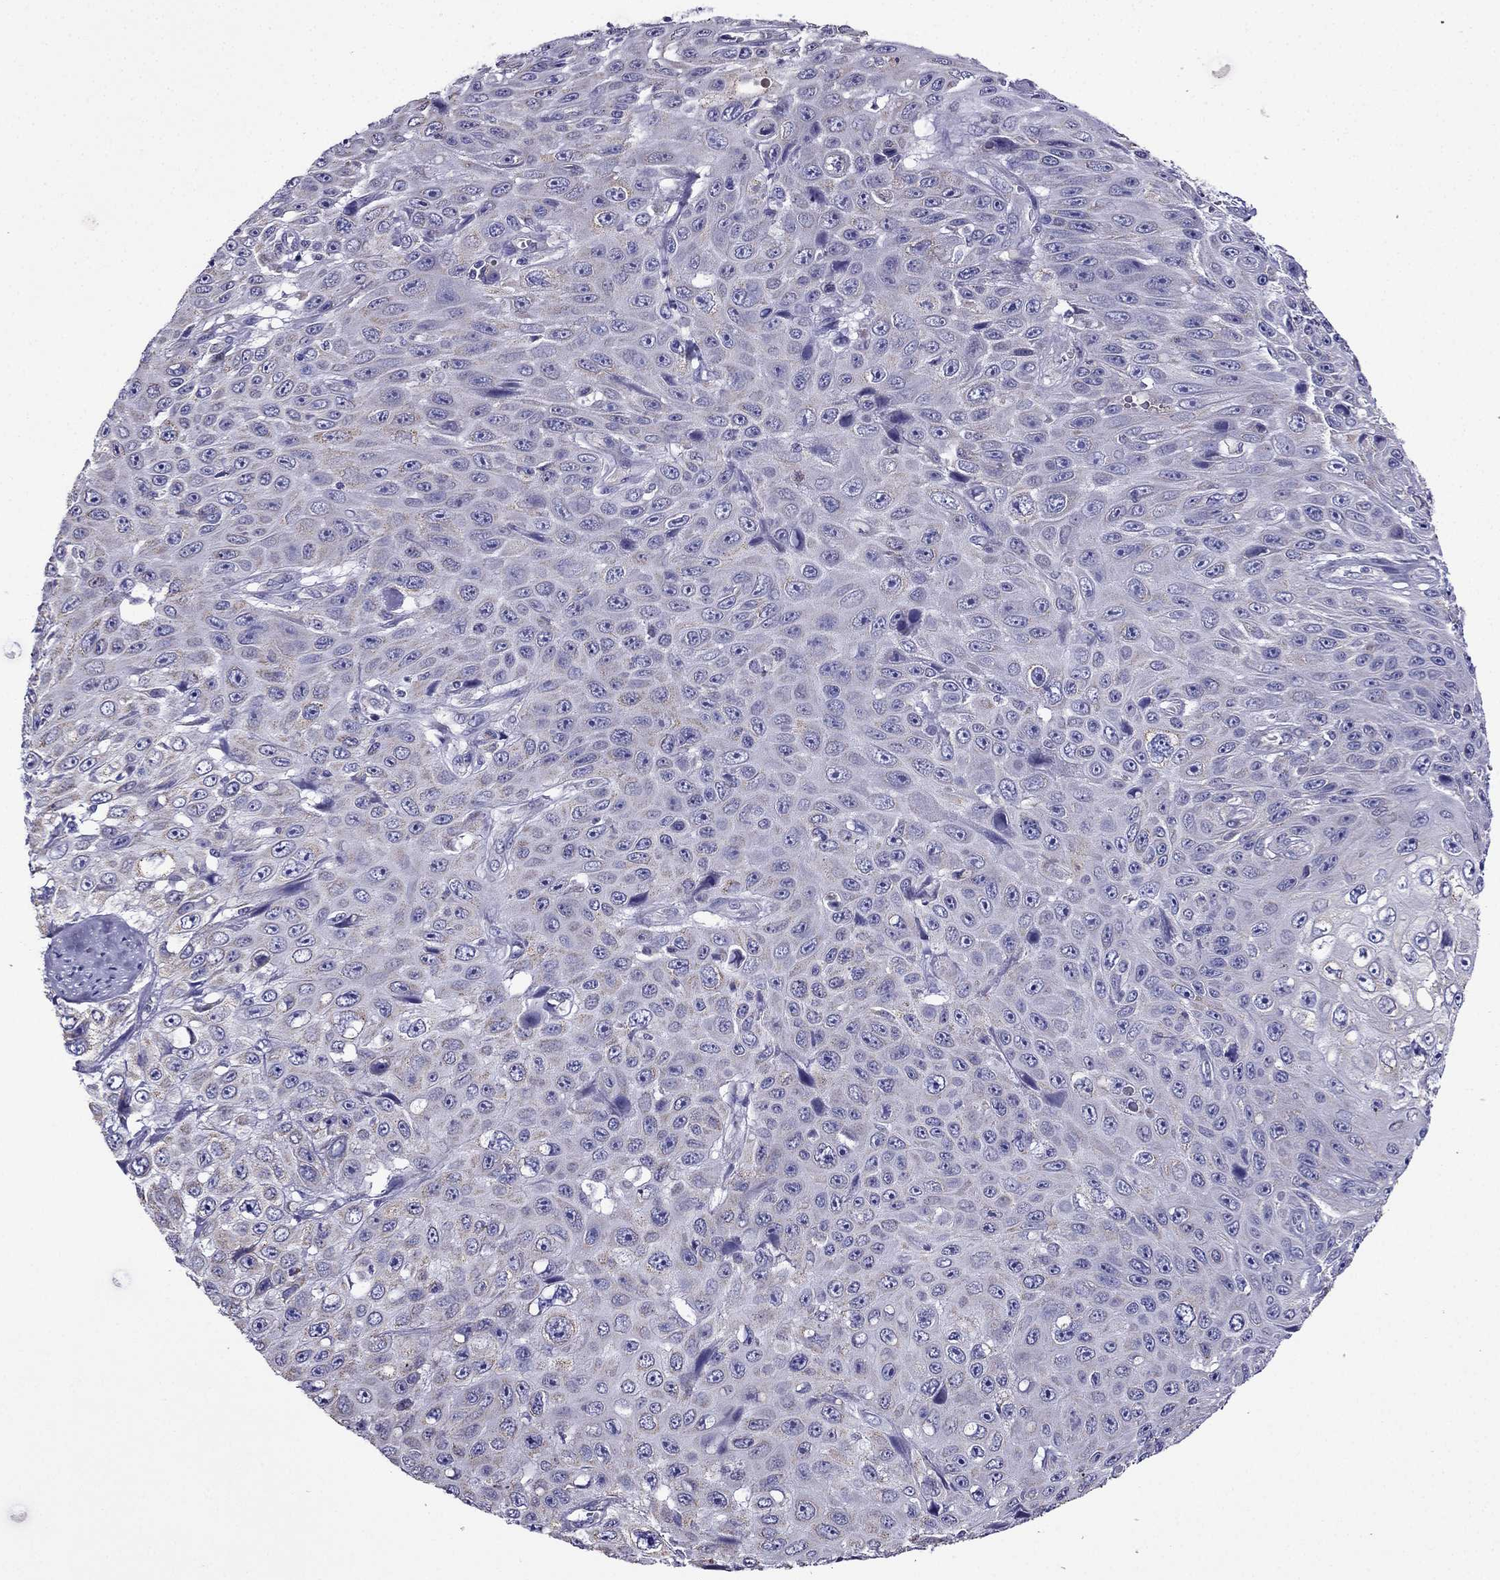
{"staining": {"intensity": "weak", "quantity": ">75%", "location": "cytoplasmic/membranous"}, "tissue": "skin cancer", "cell_type": "Tumor cells", "image_type": "cancer", "snomed": [{"axis": "morphology", "description": "Squamous cell carcinoma, NOS"}, {"axis": "topography", "description": "Skin"}], "caption": "Skin cancer was stained to show a protein in brown. There is low levels of weak cytoplasmic/membranous expression in about >75% of tumor cells.", "gene": "DSC1", "patient": {"sex": "male", "age": 82}}